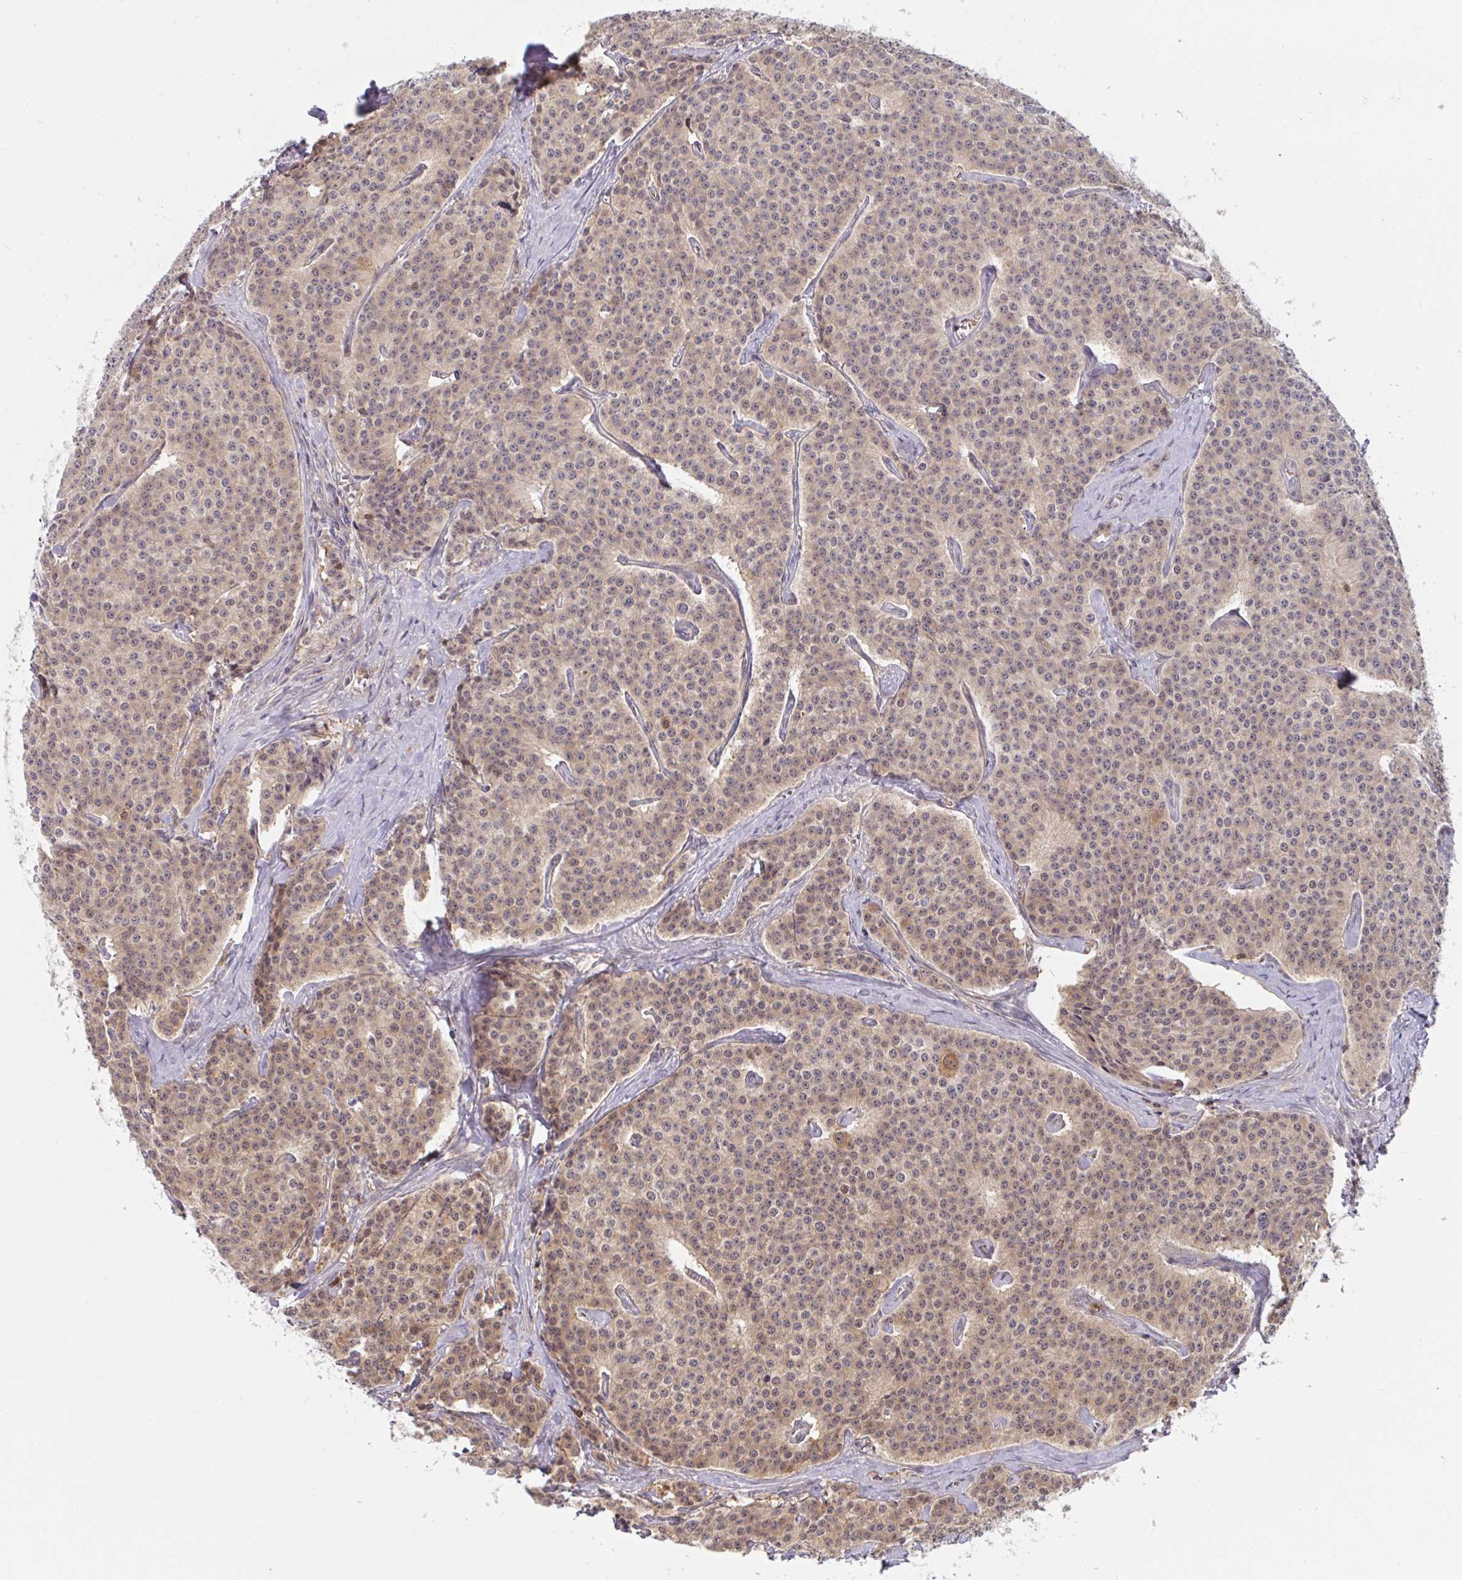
{"staining": {"intensity": "moderate", "quantity": ">75%", "location": "cytoplasmic/membranous,nuclear"}, "tissue": "carcinoid", "cell_type": "Tumor cells", "image_type": "cancer", "snomed": [{"axis": "morphology", "description": "Carcinoid, malignant, NOS"}, {"axis": "topography", "description": "Small intestine"}], "caption": "Immunohistochemical staining of human carcinoid (malignant) reveals moderate cytoplasmic/membranous and nuclear protein expression in approximately >75% of tumor cells.", "gene": "LMNTD2", "patient": {"sex": "female", "age": 64}}